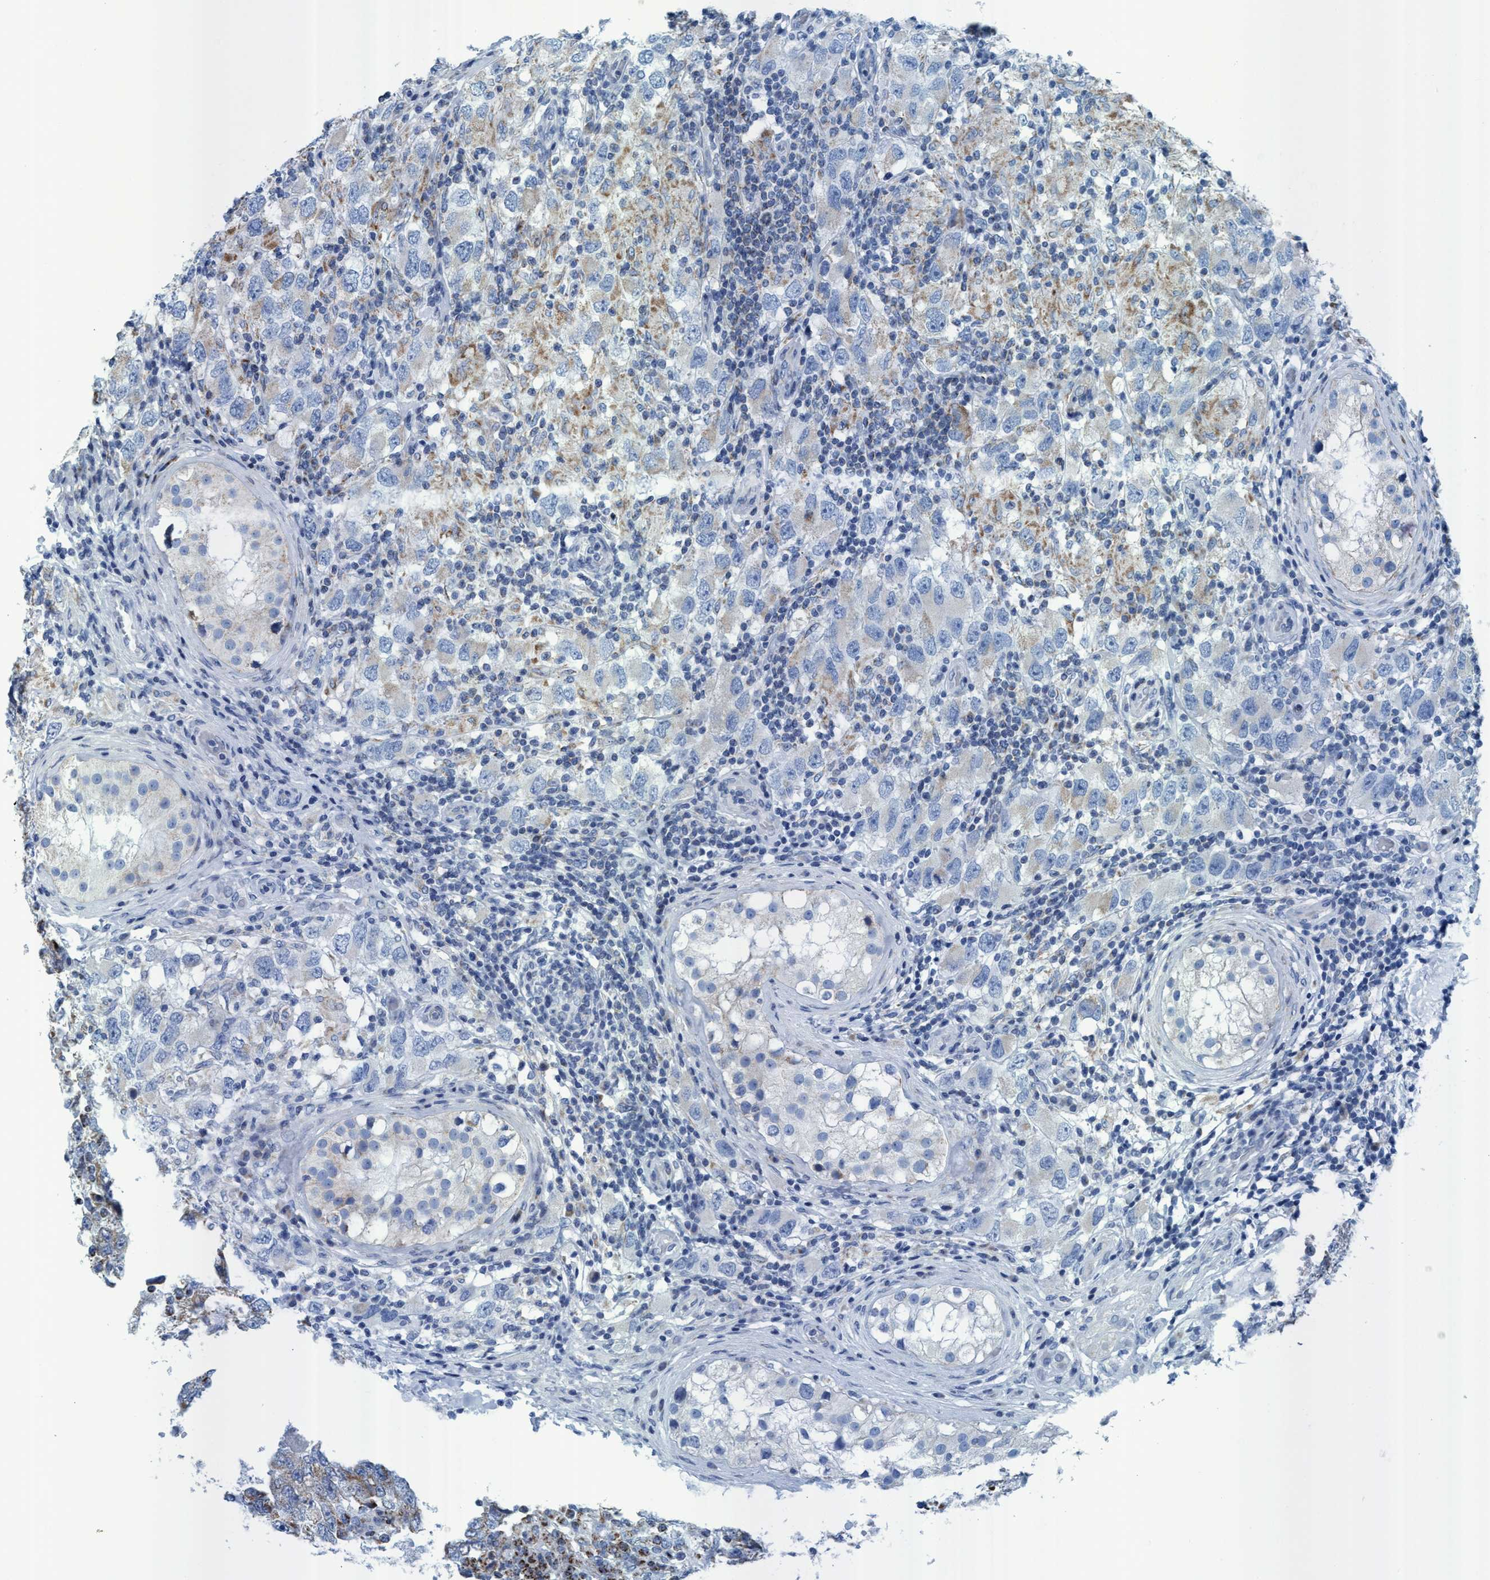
{"staining": {"intensity": "moderate", "quantity": "25%-75%", "location": "cytoplasmic/membranous"}, "tissue": "testis cancer", "cell_type": "Tumor cells", "image_type": "cancer", "snomed": [{"axis": "morphology", "description": "Carcinoma, Embryonal, NOS"}, {"axis": "topography", "description": "Testis"}], "caption": "Testis embryonal carcinoma stained with a protein marker exhibits moderate staining in tumor cells.", "gene": "GGA3", "patient": {"sex": "male", "age": 21}}